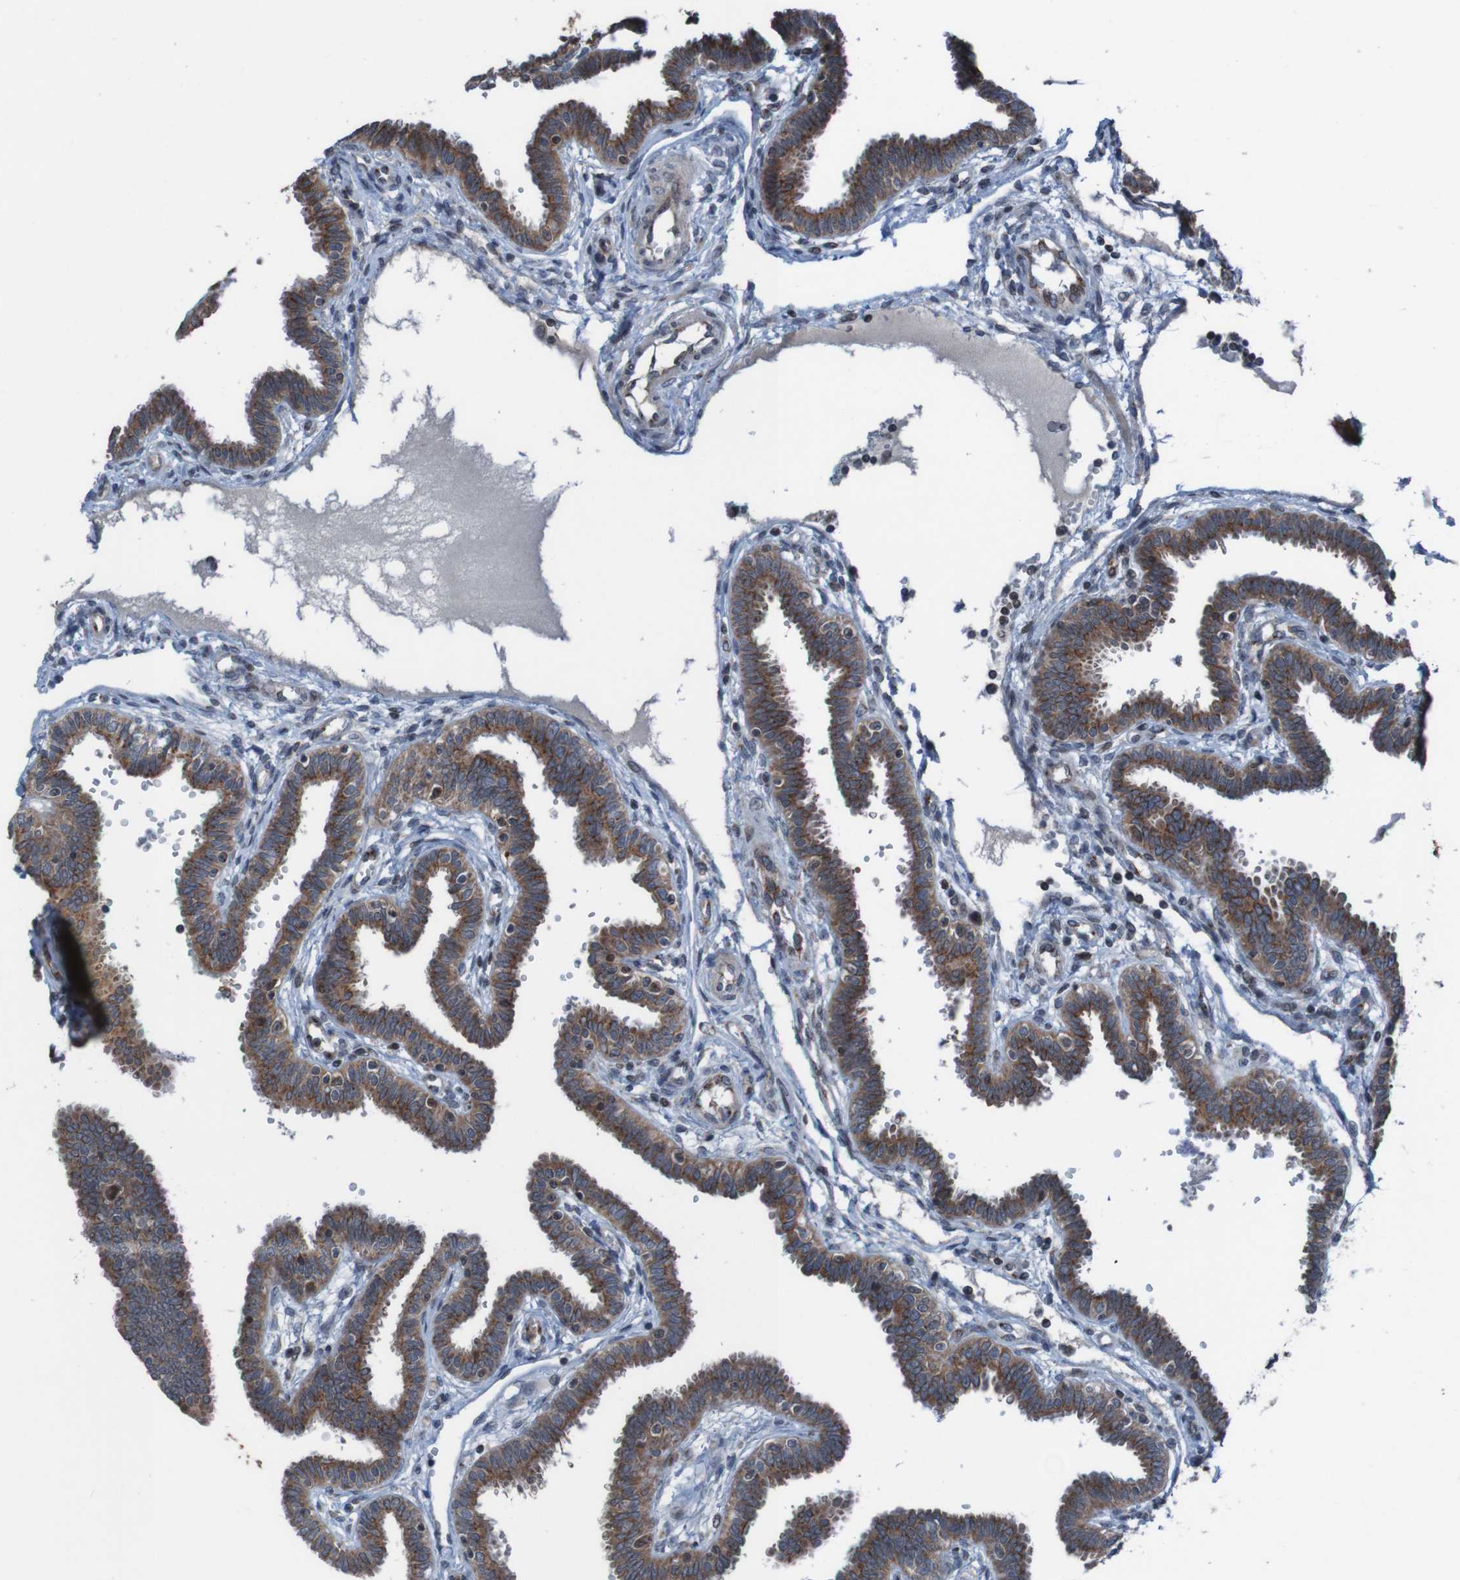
{"staining": {"intensity": "strong", "quantity": "25%-75%", "location": "cytoplasmic/membranous"}, "tissue": "fallopian tube", "cell_type": "Glandular cells", "image_type": "normal", "snomed": [{"axis": "morphology", "description": "Normal tissue, NOS"}, {"axis": "topography", "description": "Fallopian tube"}], "caption": "Immunohistochemistry of unremarkable human fallopian tube shows high levels of strong cytoplasmic/membranous expression in about 25%-75% of glandular cells. (Brightfield microscopy of DAB IHC at high magnification).", "gene": "UNG", "patient": {"sex": "female", "age": 32}}